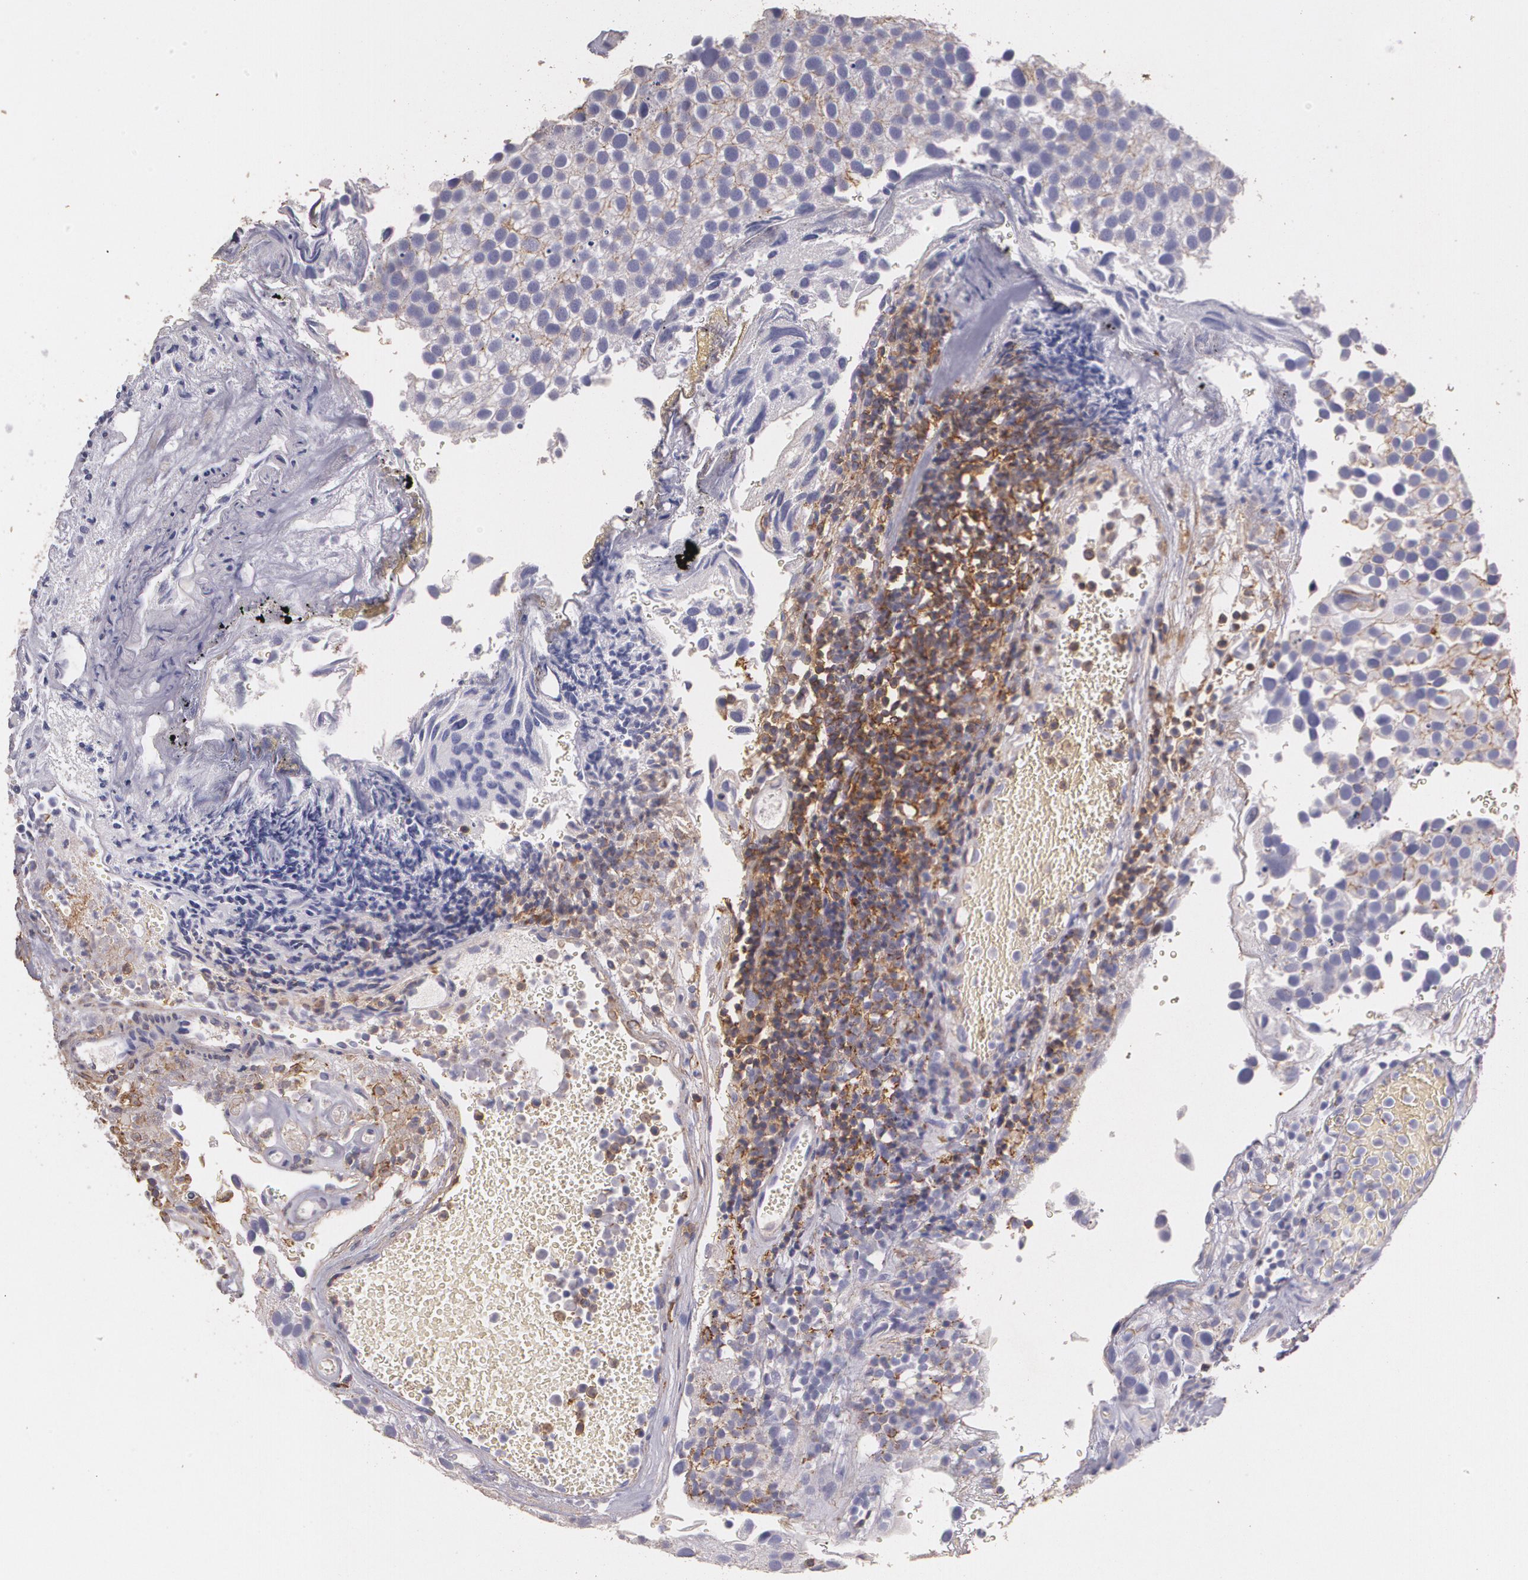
{"staining": {"intensity": "negative", "quantity": "none", "location": "none"}, "tissue": "urothelial cancer", "cell_type": "Tumor cells", "image_type": "cancer", "snomed": [{"axis": "morphology", "description": "Urothelial carcinoma, High grade"}, {"axis": "topography", "description": "Urinary bladder"}], "caption": "High magnification brightfield microscopy of urothelial carcinoma (high-grade) stained with DAB (brown) and counterstained with hematoxylin (blue): tumor cells show no significant expression. The staining is performed using DAB brown chromogen with nuclei counter-stained in using hematoxylin.", "gene": "TGFBR1", "patient": {"sex": "male", "age": 72}}